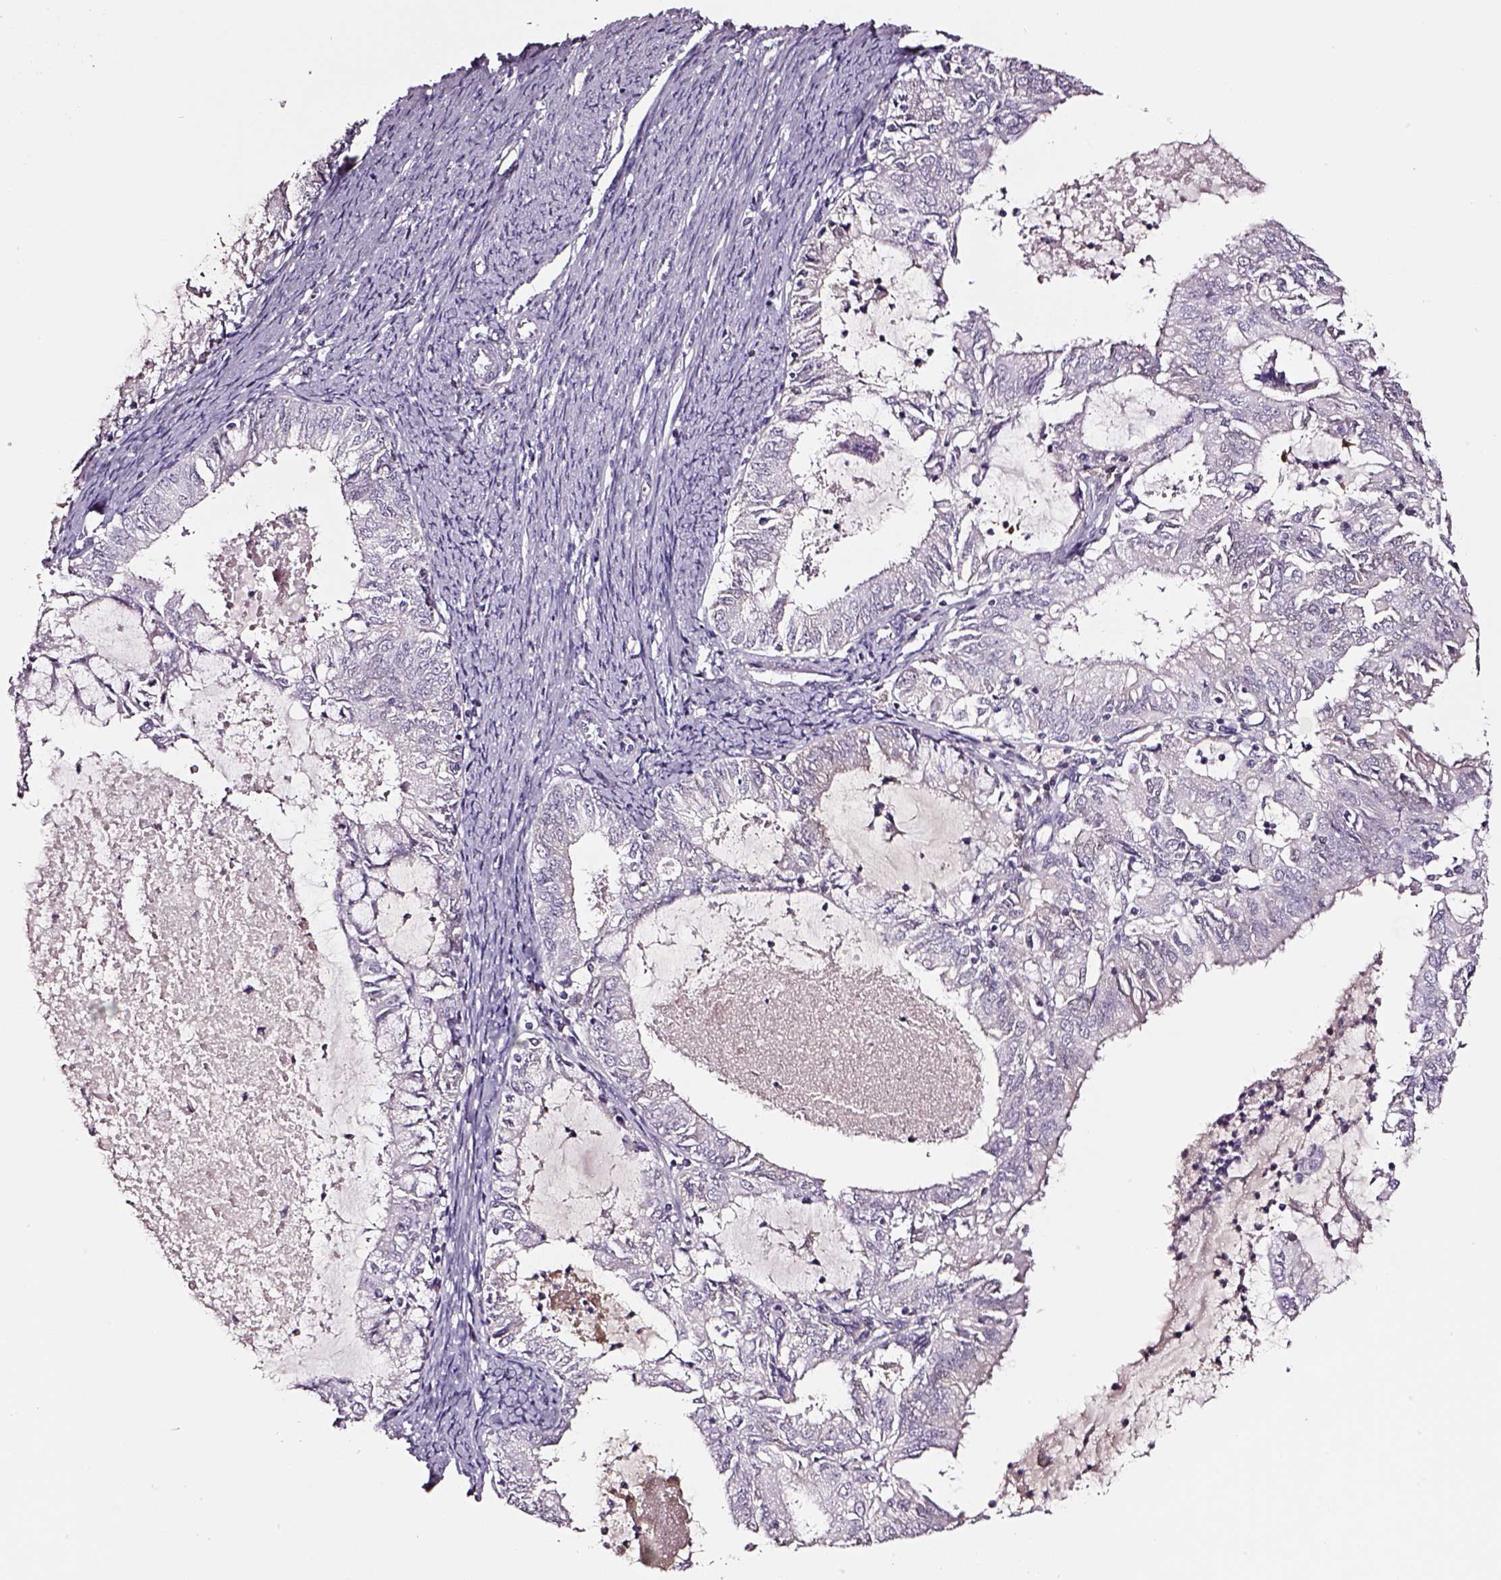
{"staining": {"intensity": "negative", "quantity": "none", "location": "none"}, "tissue": "endometrial cancer", "cell_type": "Tumor cells", "image_type": "cancer", "snomed": [{"axis": "morphology", "description": "Adenocarcinoma, NOS"}, {"axis": "topography", "description": "Endometrium"}], "caption": "Immunohistochemistry of adenocarcinoma (endometrial) shows no positivity in tumor cells.", "gene": "SMIM17", "patient": {"sex": "female", "age": 57}}